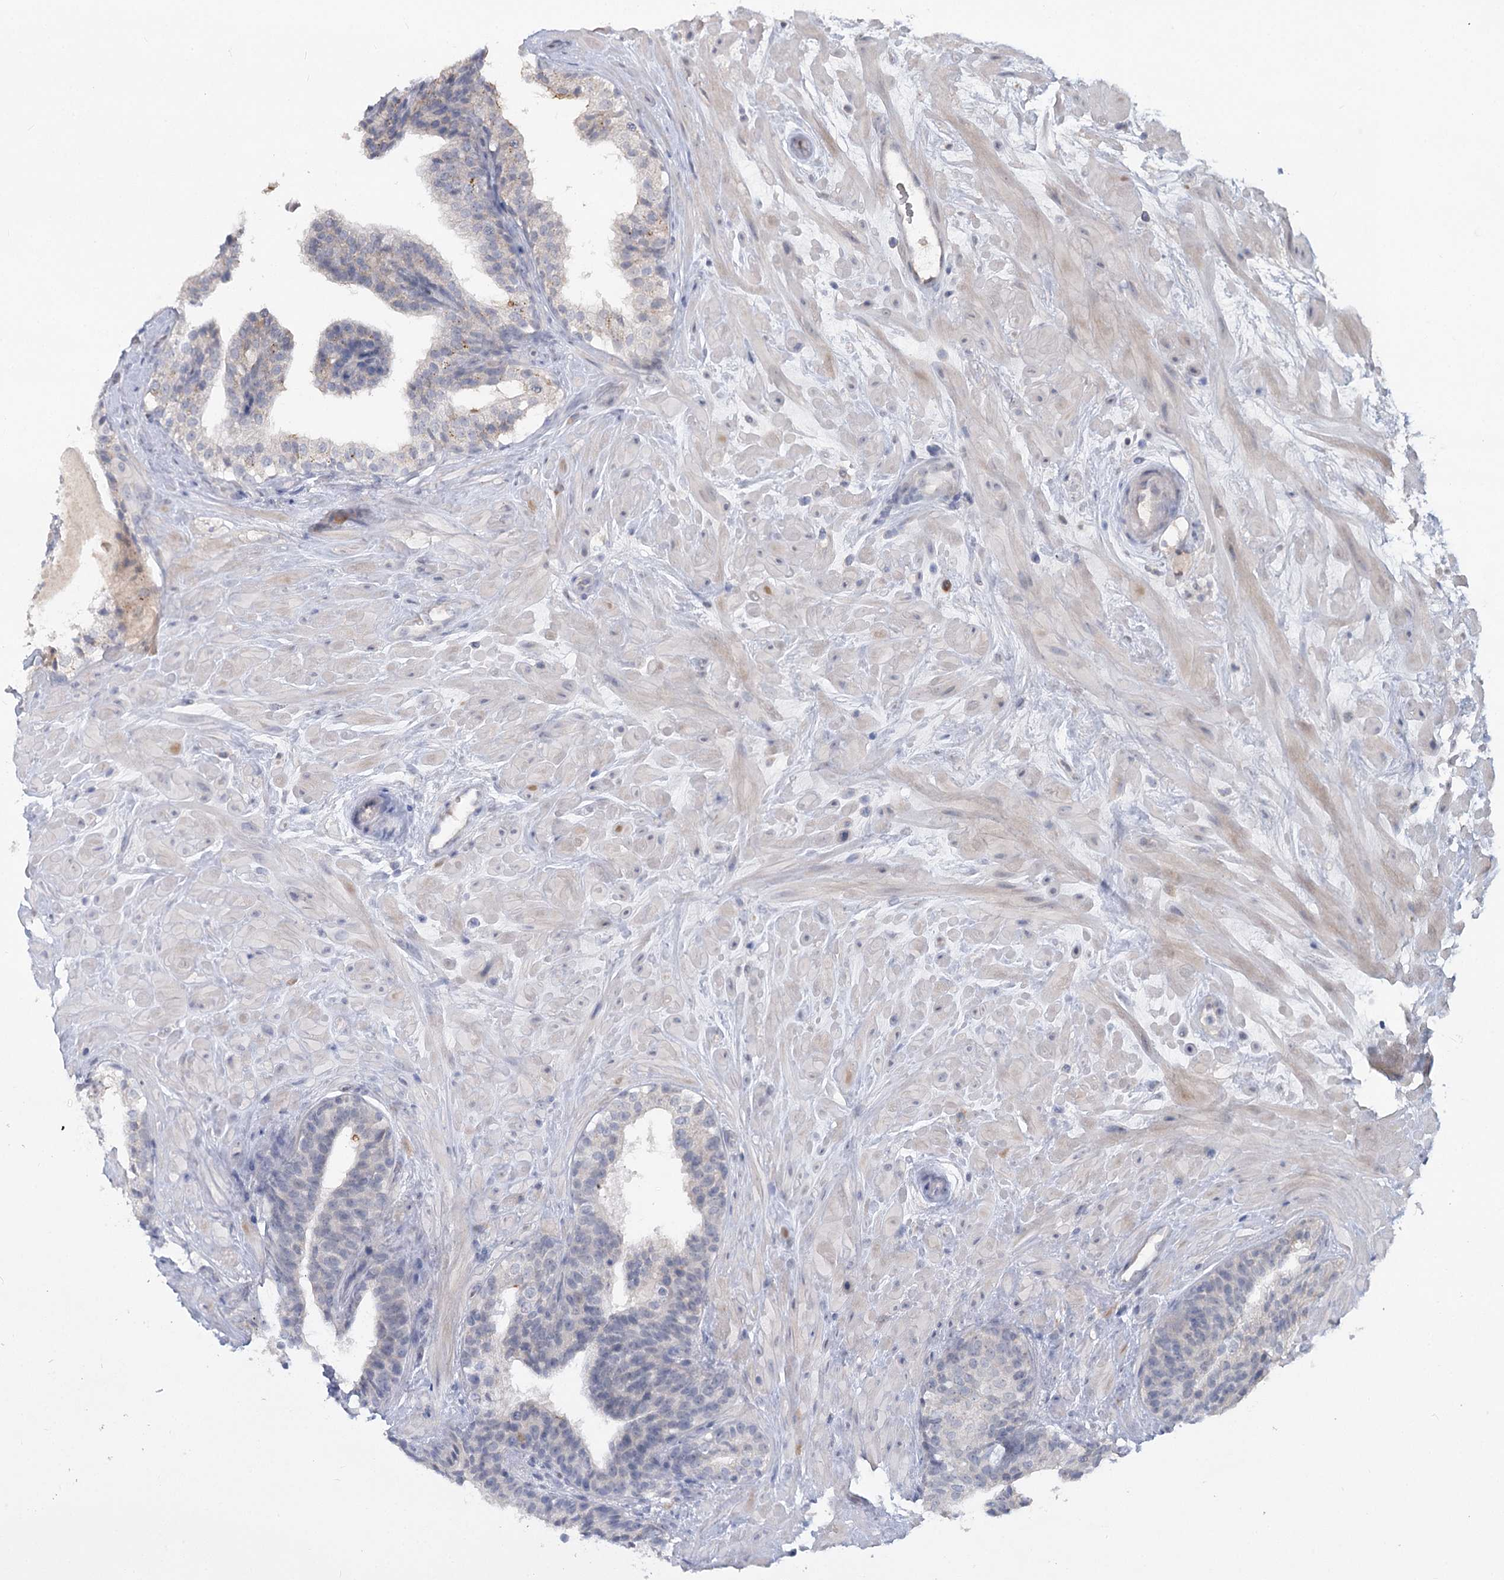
{"staining": {"intensity": "weak", "quantity": "<25%", "location": "cytoplasmic/membranous"}, "tissue": "prostate cancer", "cell_type": "Tumor cells", "image_type": "cancer", "snomed": [{"axis": "morphology", "description": "Adenocarcinoma, High grade"}, {"axis": "topography", "description": "Prostate"}], "caption": "The histopathology image displays no staining of tumor cells in prostate cancer (adenocarcinoma (high-grade)).", "gene": "SLC9A3", "patient": {"sex": "male", "age": 56}}